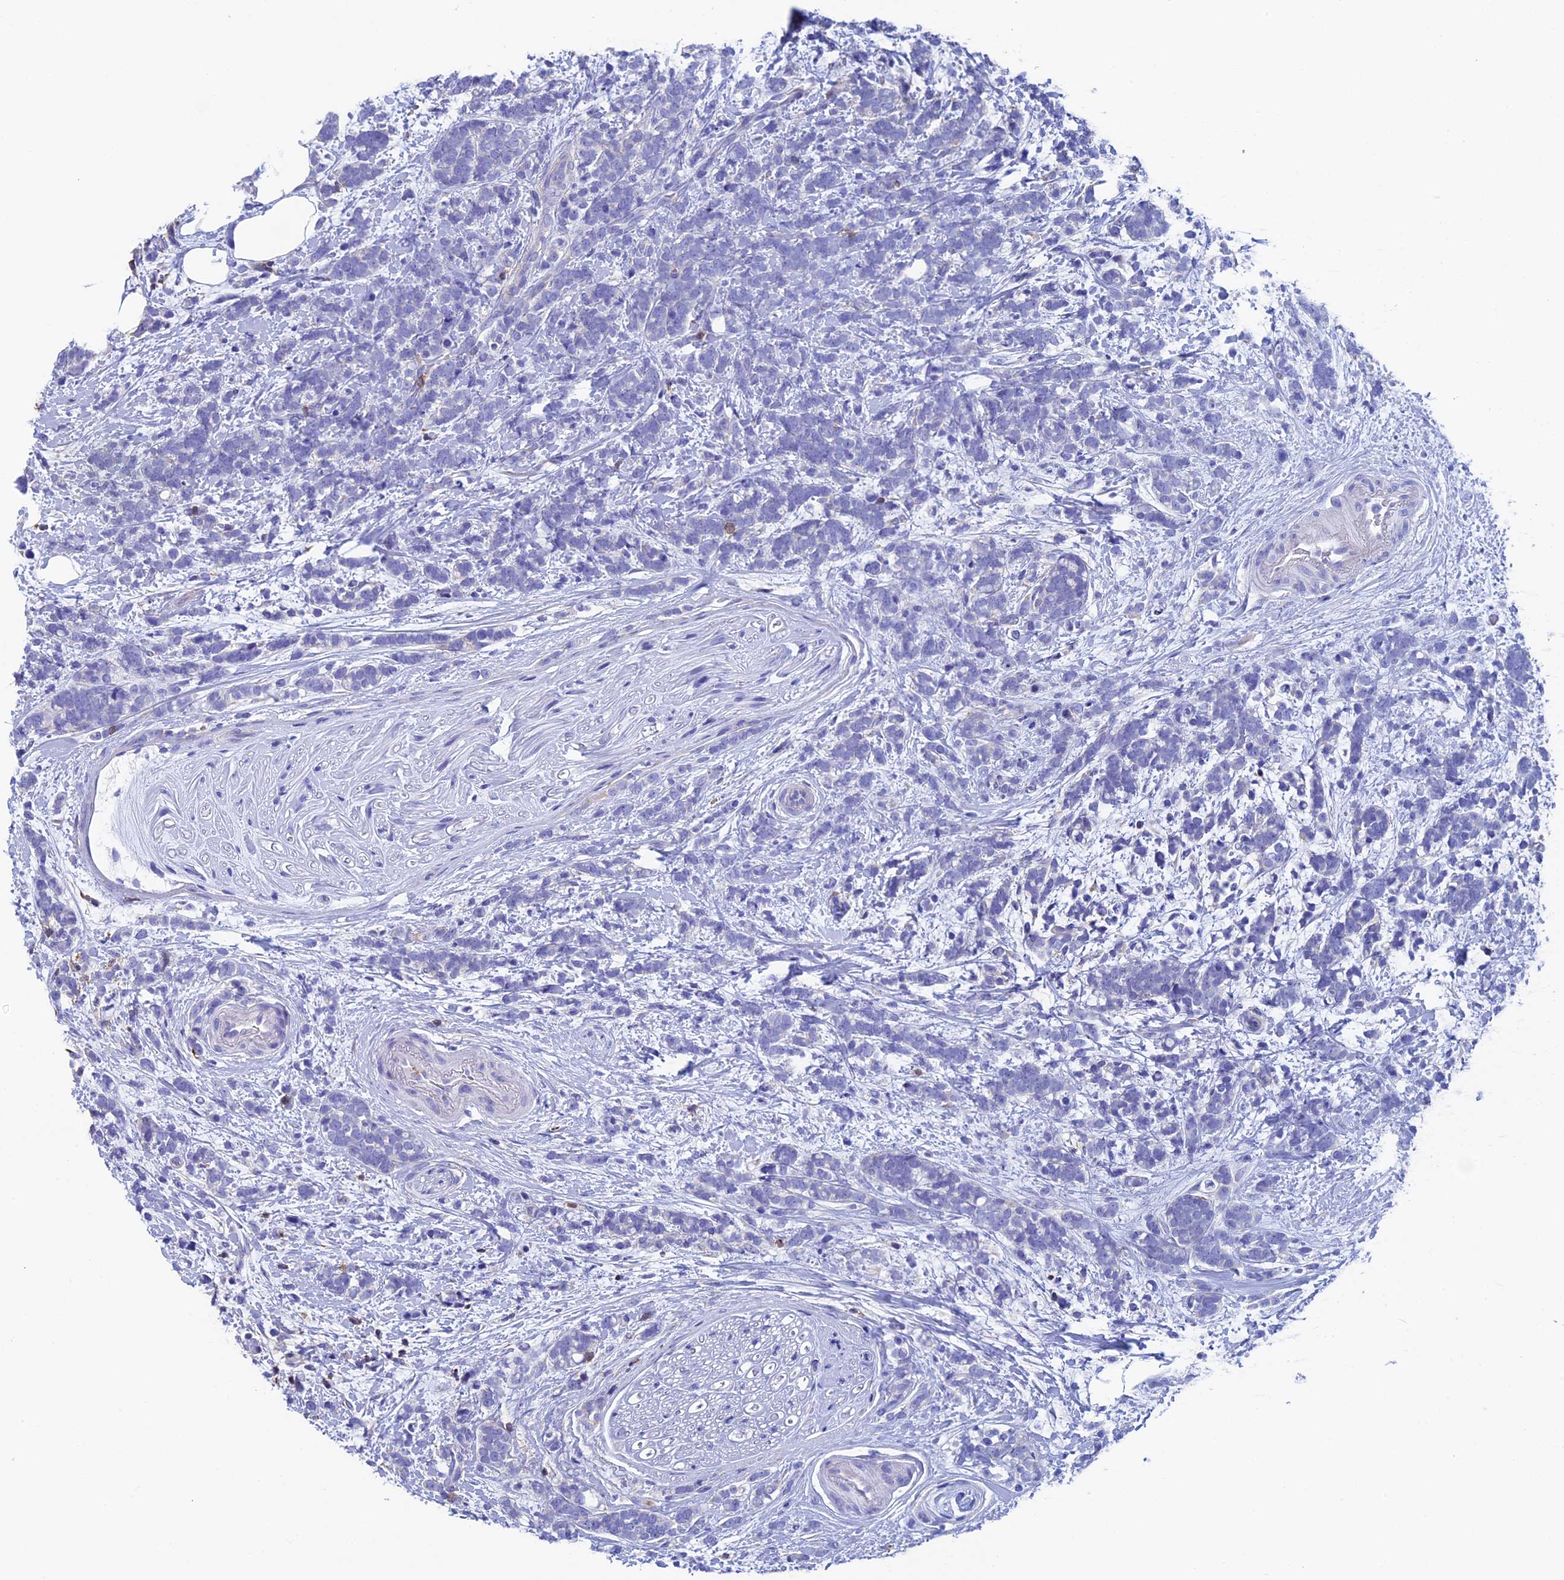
{"staining": {"intensity": "negative", "quantity": "none", "location": "none"}, "tissue": "breast cancer", "cell_type": "Tumor cells", "image_type": "cancer", "snomed": [{"axis": "morphology", "description": "Lobular carcinoma"}, {"axis": "topography", "description": "Breast"}], "caption": "An image of breast cancer stained for a protein exhibits no brown staining in tumor cells. (DAB immunohistochemistry with hematoxylin counter stain).", "gene": "SEPTIN1", "patient": {"sex": "female", "age": 58}}